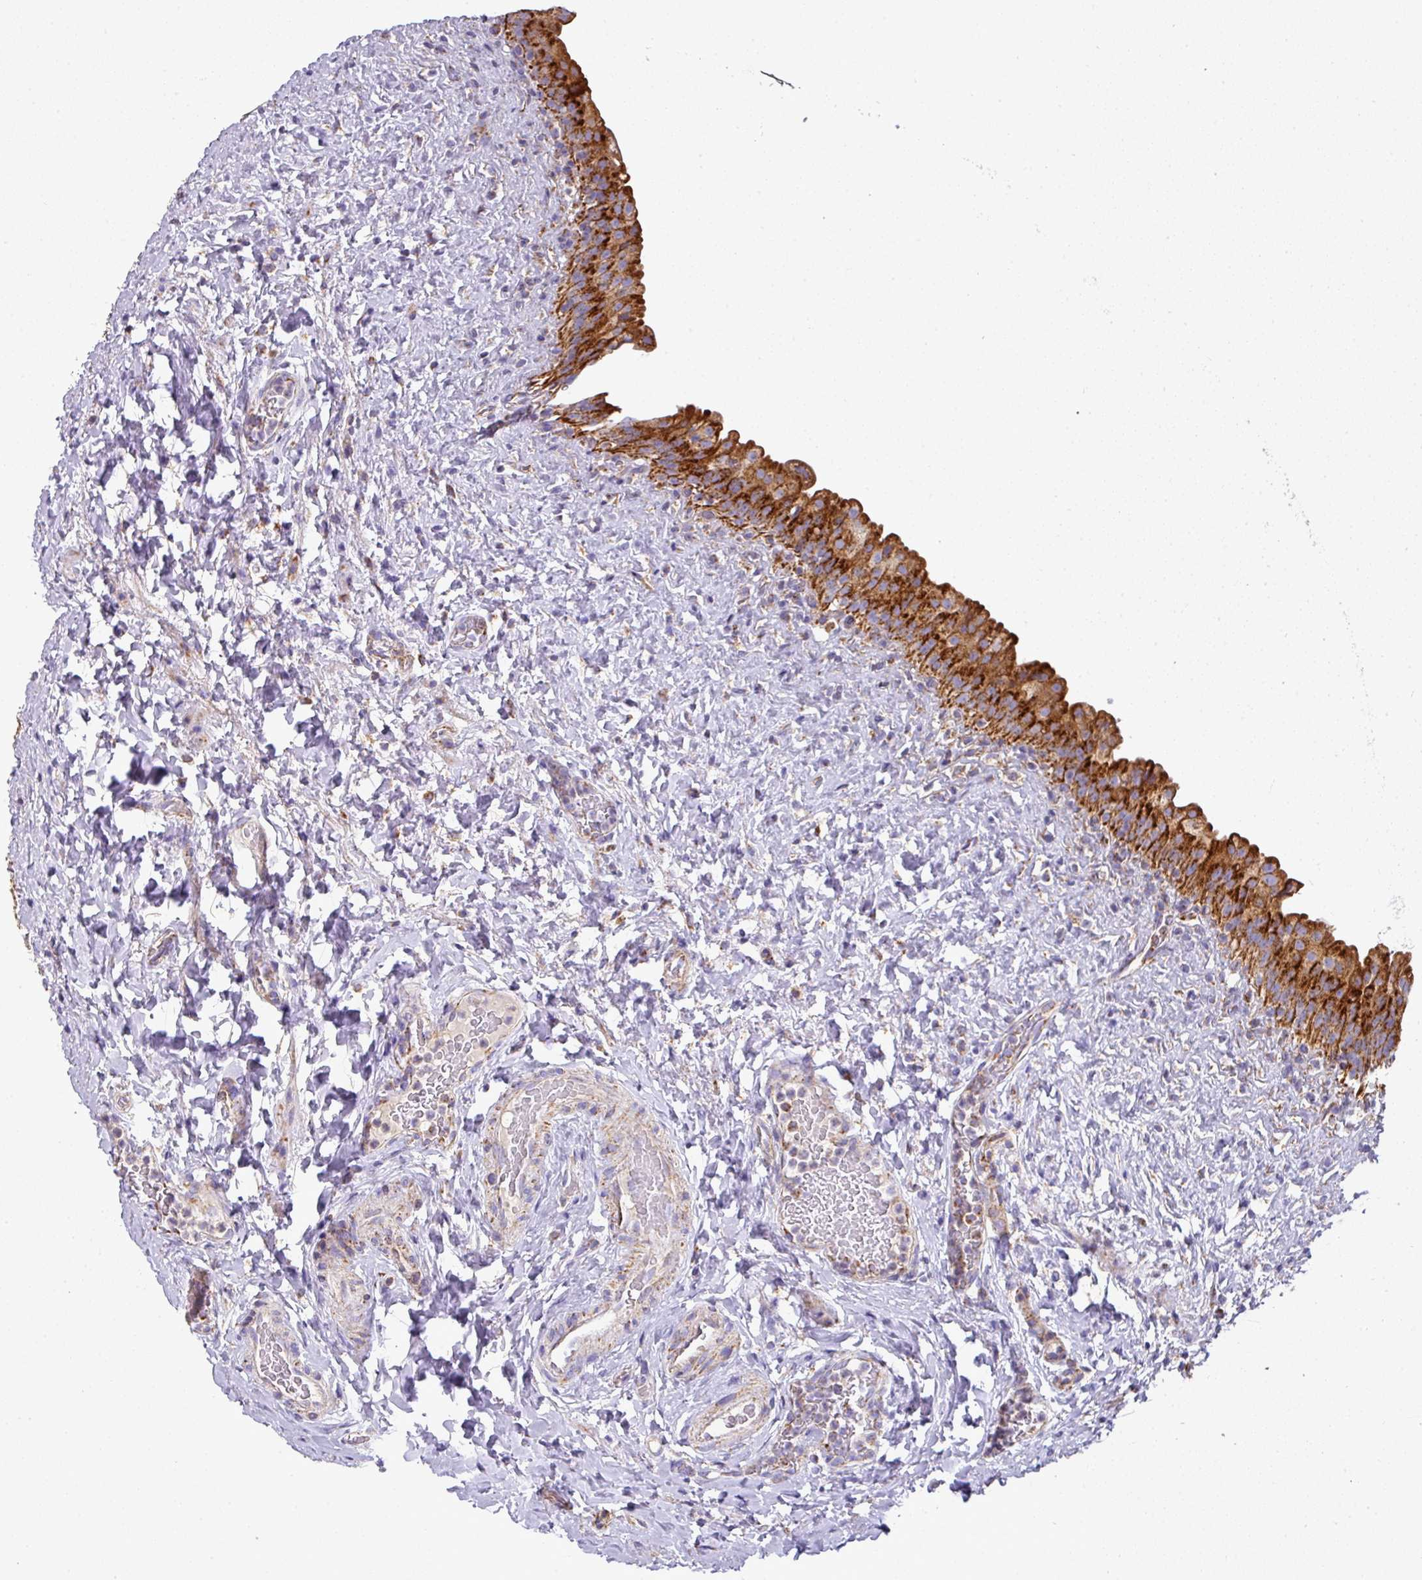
{"staining": {"intensity": "strong", "quantity": ">75%", "location": "cytoplasmic/membranous"}, "tissue": "urinary bladder", "cell_type": "Urothelial cells", "image_type": "normal", "snomed": [{"axis": "morphology", "description": "Normal tissue, NOS"}, {"axis": "topography", "description": "Urinary bladder"}], "caption": "IHC micrograph of benign urinary bladder: human urinary bladder stained using immunohistochemistry (IHC) displays high levels of strong protein expression localized specifically in the cytoplasmic/membranous of urothelial cells, appearing as a cytoplasmic/membranous brown color.", "gene": "UQCRFS1", "patient": {"sex": "female", "age": 27}}